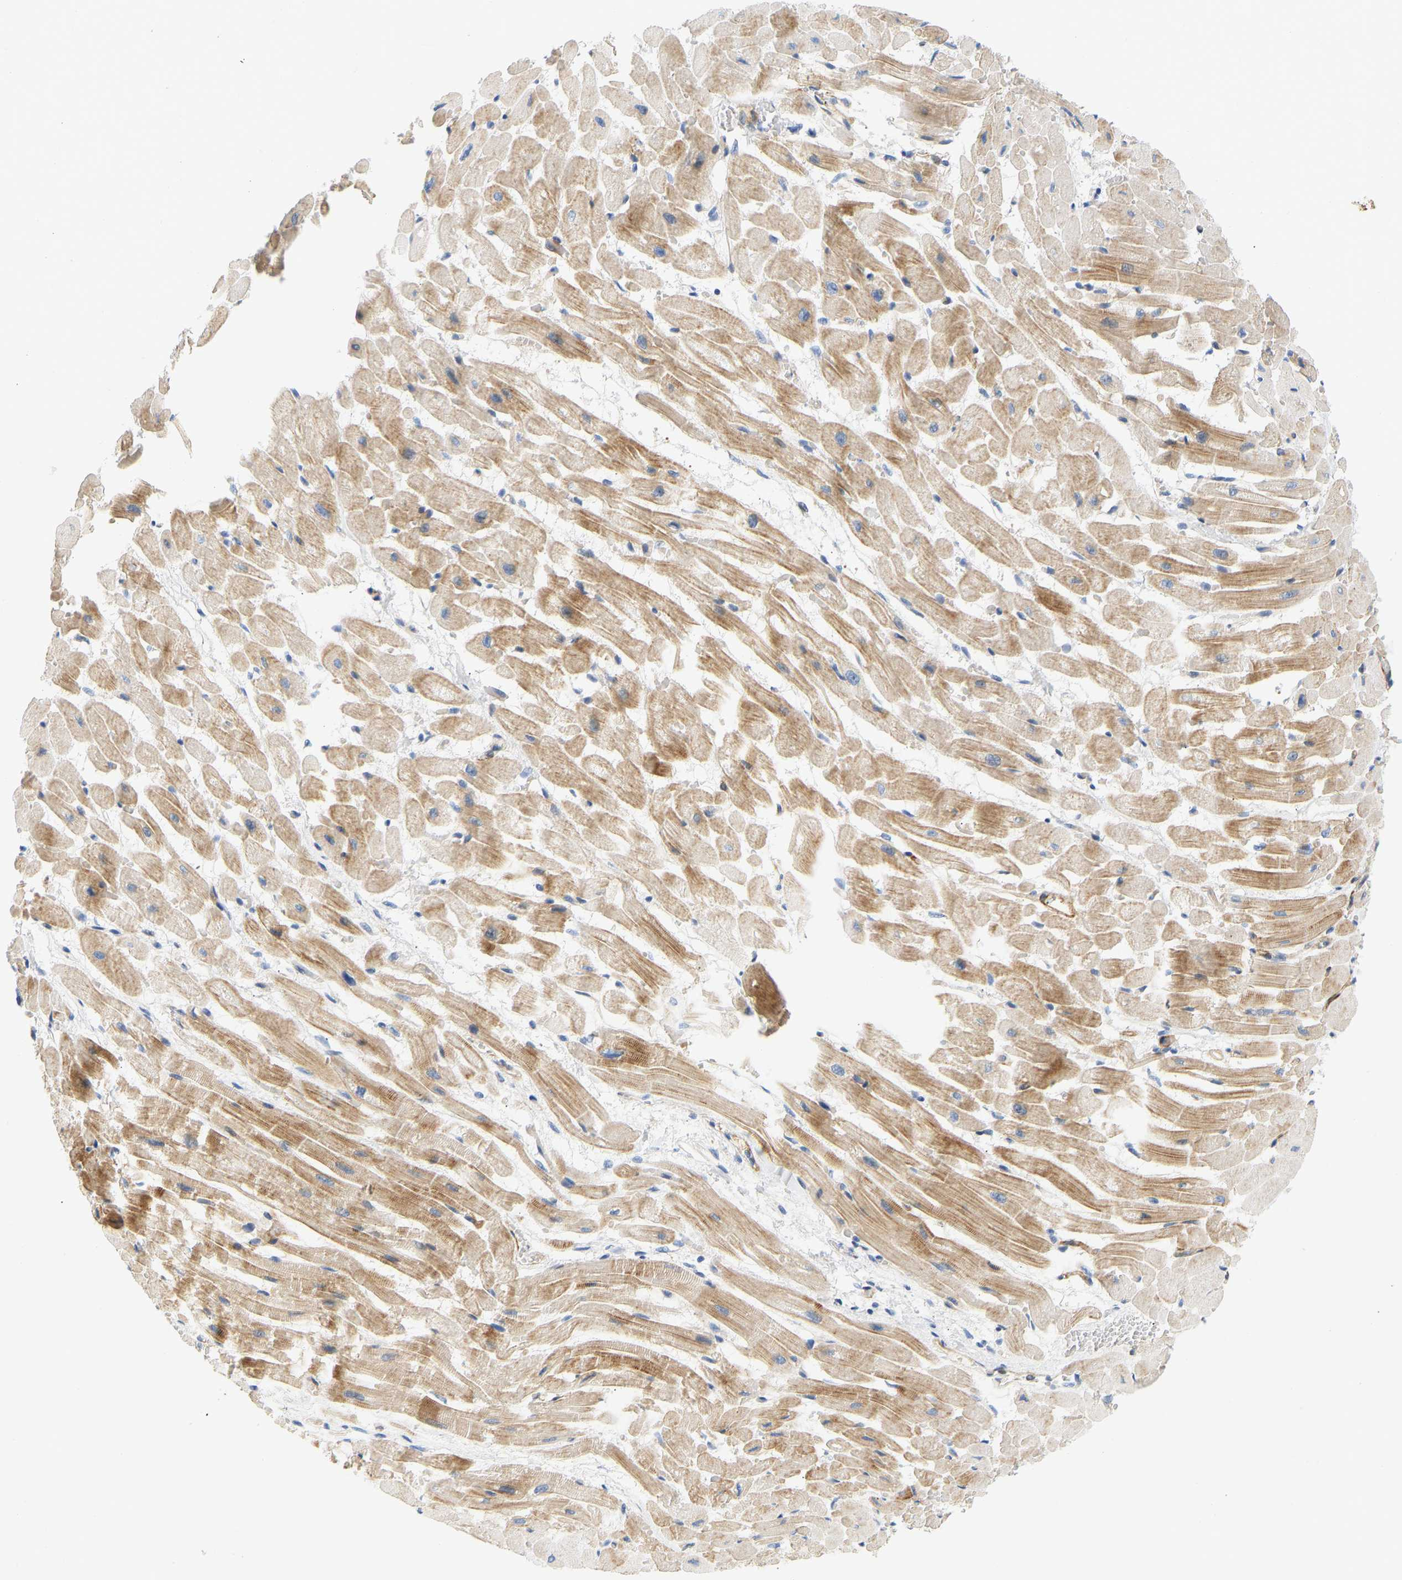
{"staining": {"intensity": "moderate", "quantity": ">75%", "location": "cytoplasmic/membranous"}, "tissue": "heart muscle", "cell_type": "Cardiomyocytes", "image_type": "normal", "snomed": [{"axis": "morphology", "description": "Normal tissue, NOS"}, {"axis": "topography", "description": "Heart"}], "caption": "This image shows unremarkable heart muscle stained with immunohistochemistry to label a protein in brown. The cytoplasmic/membranous of cardiomyocytes show moderate positivity for the protein. Nuclei are counter-stained blue.", "gene": "SLC30A7", "patient": {"sex": "male", "age": 45}}